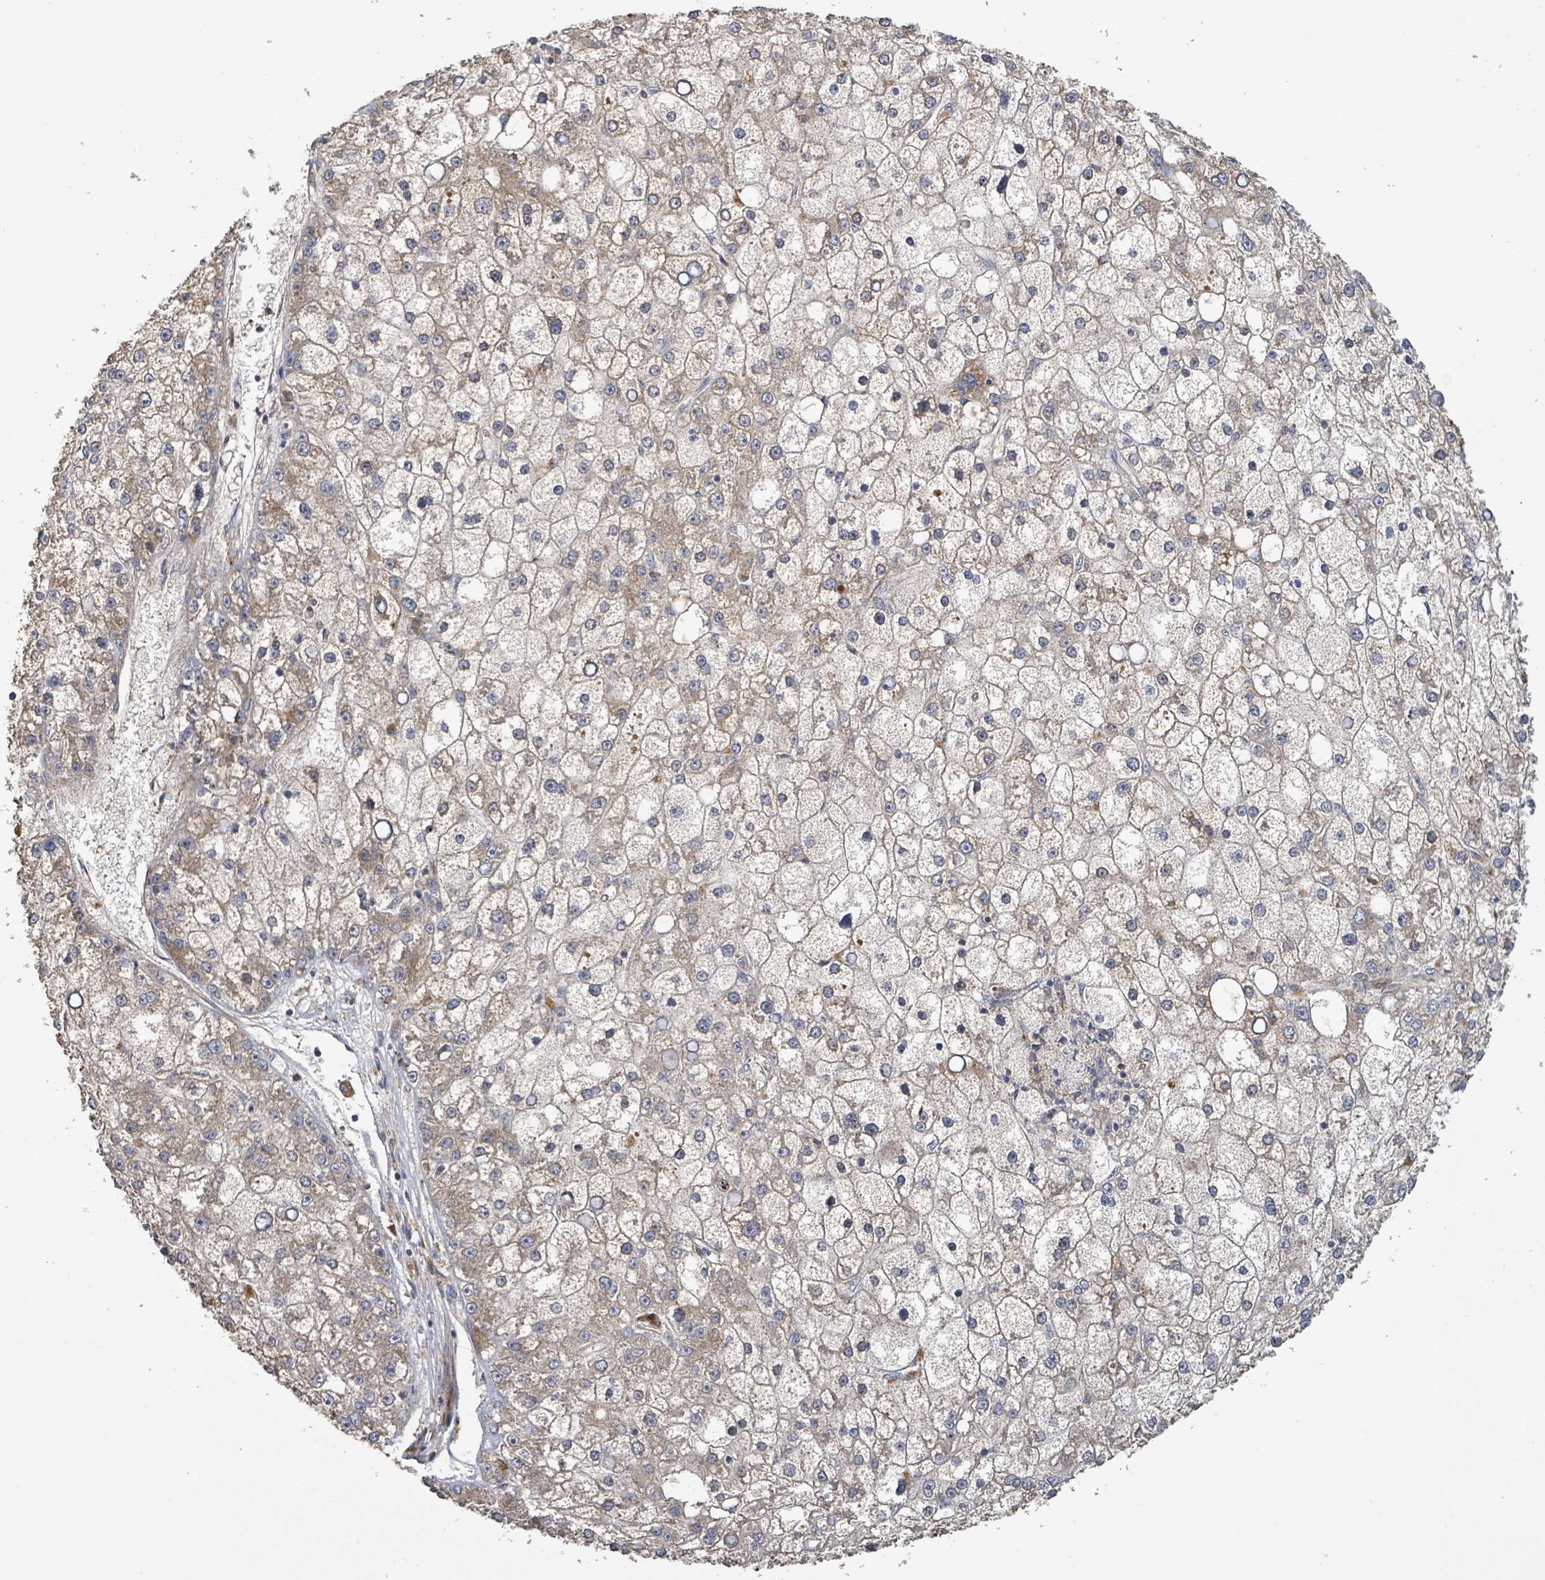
{"staining": {"intensity": "weak", "quantity": "25%-75%", "location": "cytoplasmic/membranous"}, "tissue": "liver cancer", "cell_type": "Tumor cells", "image_type": "cancer", "snomed": [{"axis": "morphology", "description": "Carcinoma, Hepatocellular, NOS"}, {"axis": "topography", "description": "Liver"}], "caption": "This histopathology image displays immunohistochemistry (IHC) staining of liver cancer, with low weak cytoplasmic/membranous staining in approximately 25%-75% of tumor cells.", "gene": "STARD4", "patient": {"sex": "male", "age": 67}}